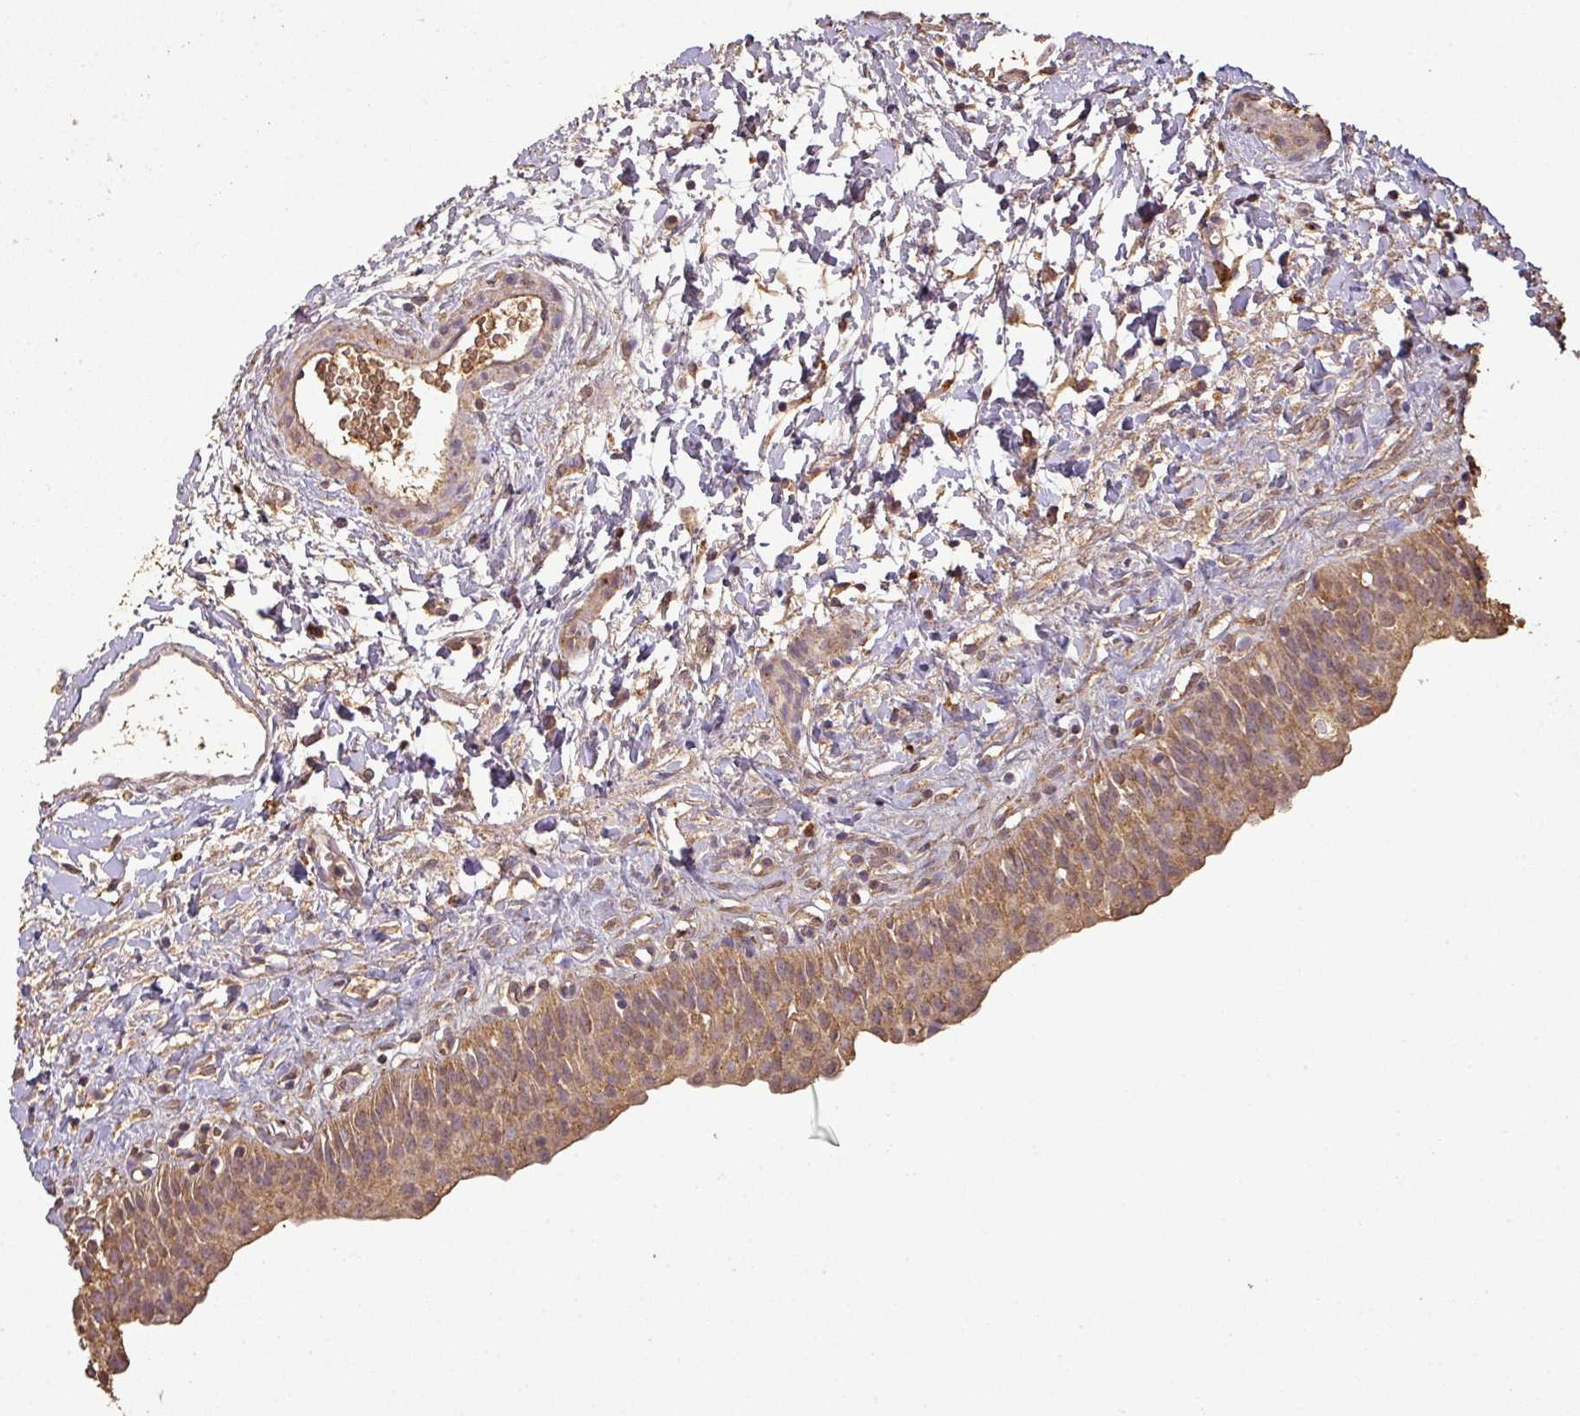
{"staining": {"intensity": "moderate", "quantity": ">75%", "location": "cytoplasmic/membranous,nuclear"}, "tissue": "urinary bladder", "cell_type": "Urothelial cells", "image_type": "normal", "snomed": [{"axis": "morphology", "description": "Normal tissue, NOS"}, {"axis": "topography", "description": "Urinary bladder"}], "caption": "A high-resolution micrograph shows immunohistochemistry staining of normal urinary bladder, which shows moderate cytoplasmic/membranous,nuclear expression in about >75% of urothelial cells.", "gene": "ATAT1", "patient": {"sex": "male", "age": 51}}